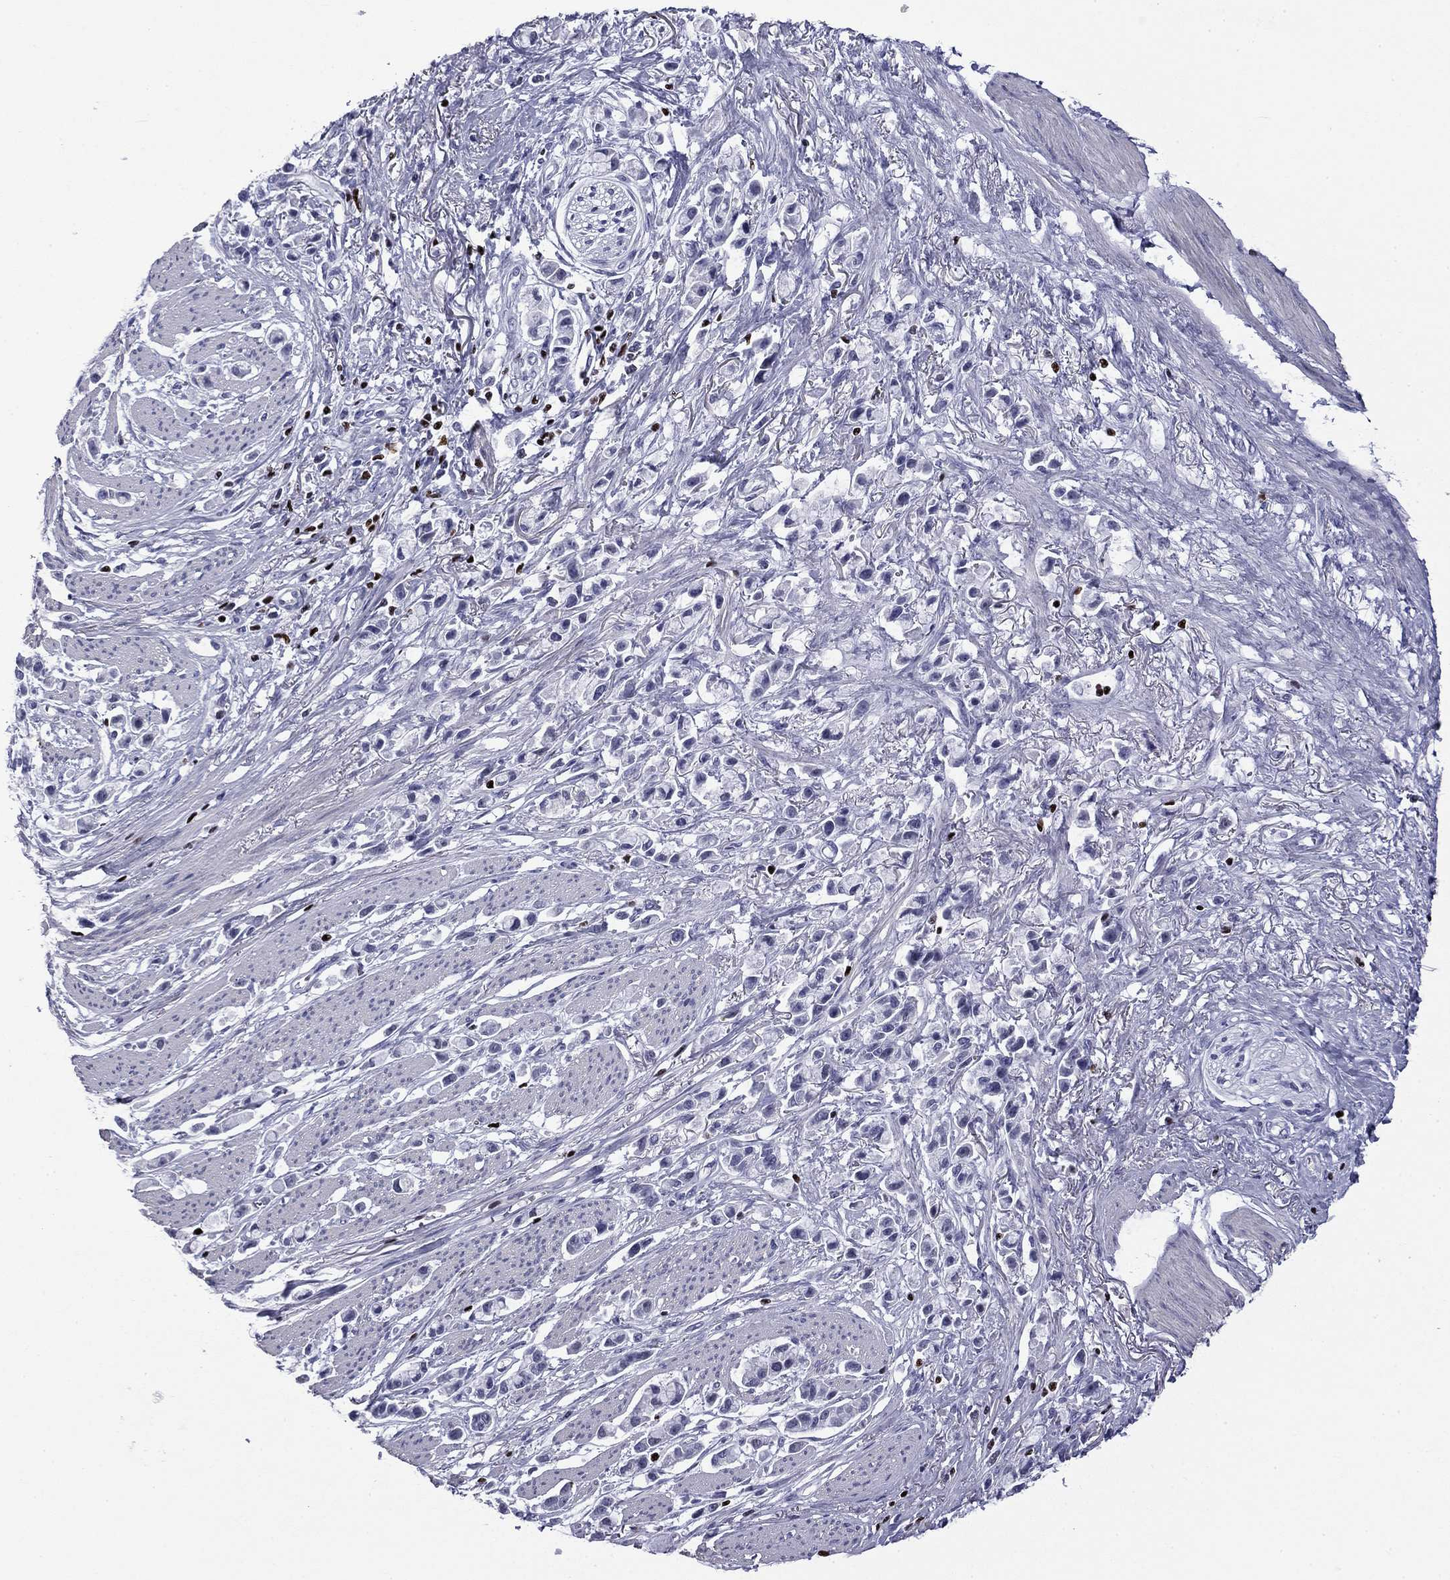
{"staining": {"intensity": "negative", "quantity": "none", "location": "none"}, "tissue": "stomach cancer", "cell_type": "Tumor cells", "image_type": "cancer", "snomed": [{"axis": "morphology", "description": "Adenocarcinoma, NOS"}, {"axis": "topography", "description": "Stomach"}], "caption": "DAB (3,3'-diaminobenzidine) immunohistochemical staining of stomach cancer exhibits no significant positivity in tumor cells.", "gene": "IKZF3", "patient": {"sex": "female", "age": 81}}